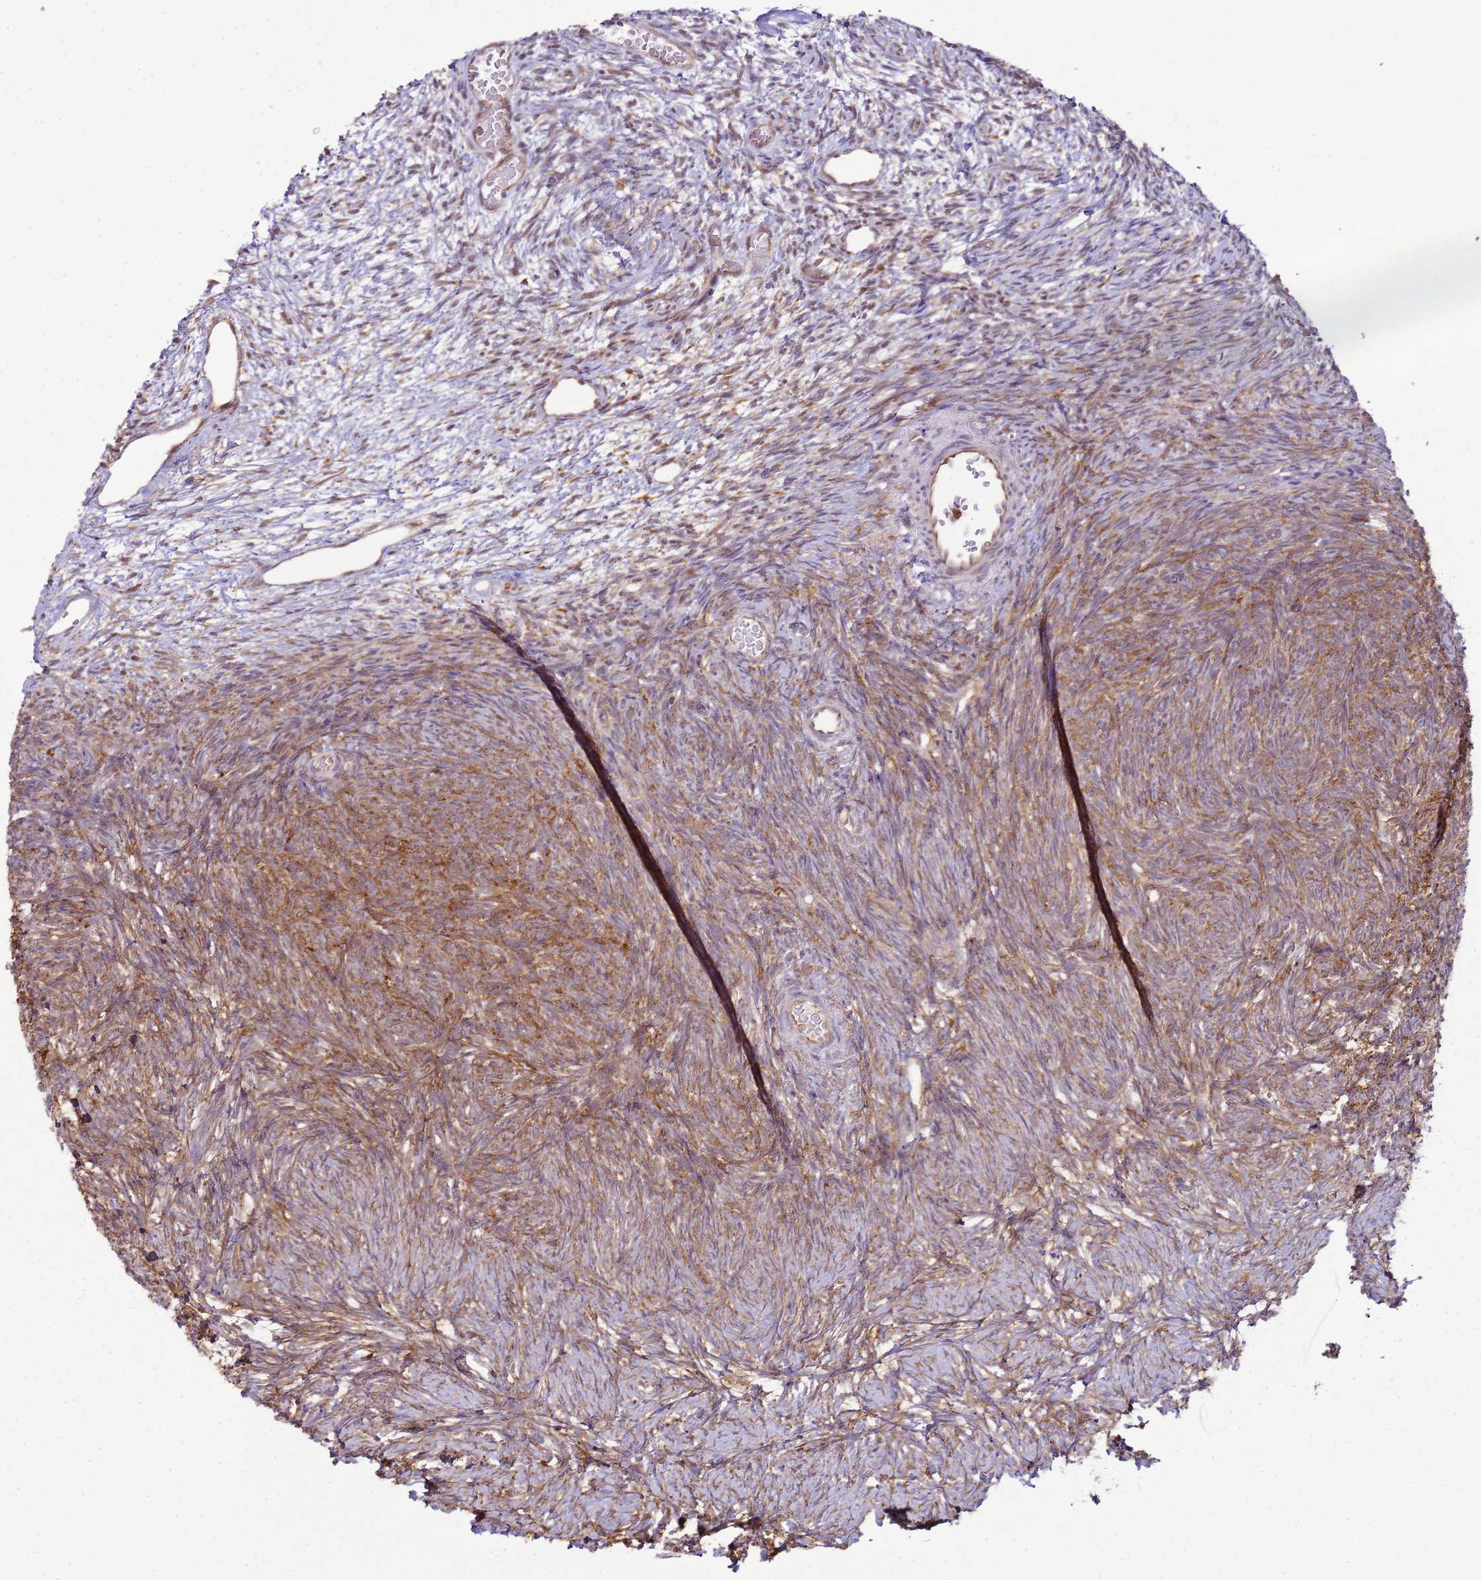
{"staining": {"intensity": "moderate", "quantity": ">75%", "location": "cytoplasmic/membranous"}, "tissue": "ovary", "cell_type": "Ovarian stroma cells", "image_type": "normal", "snomed": [{"axis": "morphology", "description": "Normal tissue, NOS"}, {"axis": "topography", "description": "Ovary"}], "caption": "Brown immunohistochemical staining in unremarkable ovary shows moderate cytoplasmic/membranous expression in about >75% of ovarian stroma cells.", "gene": "GABRE", "patient": {"sex": "female", "age": 39}}